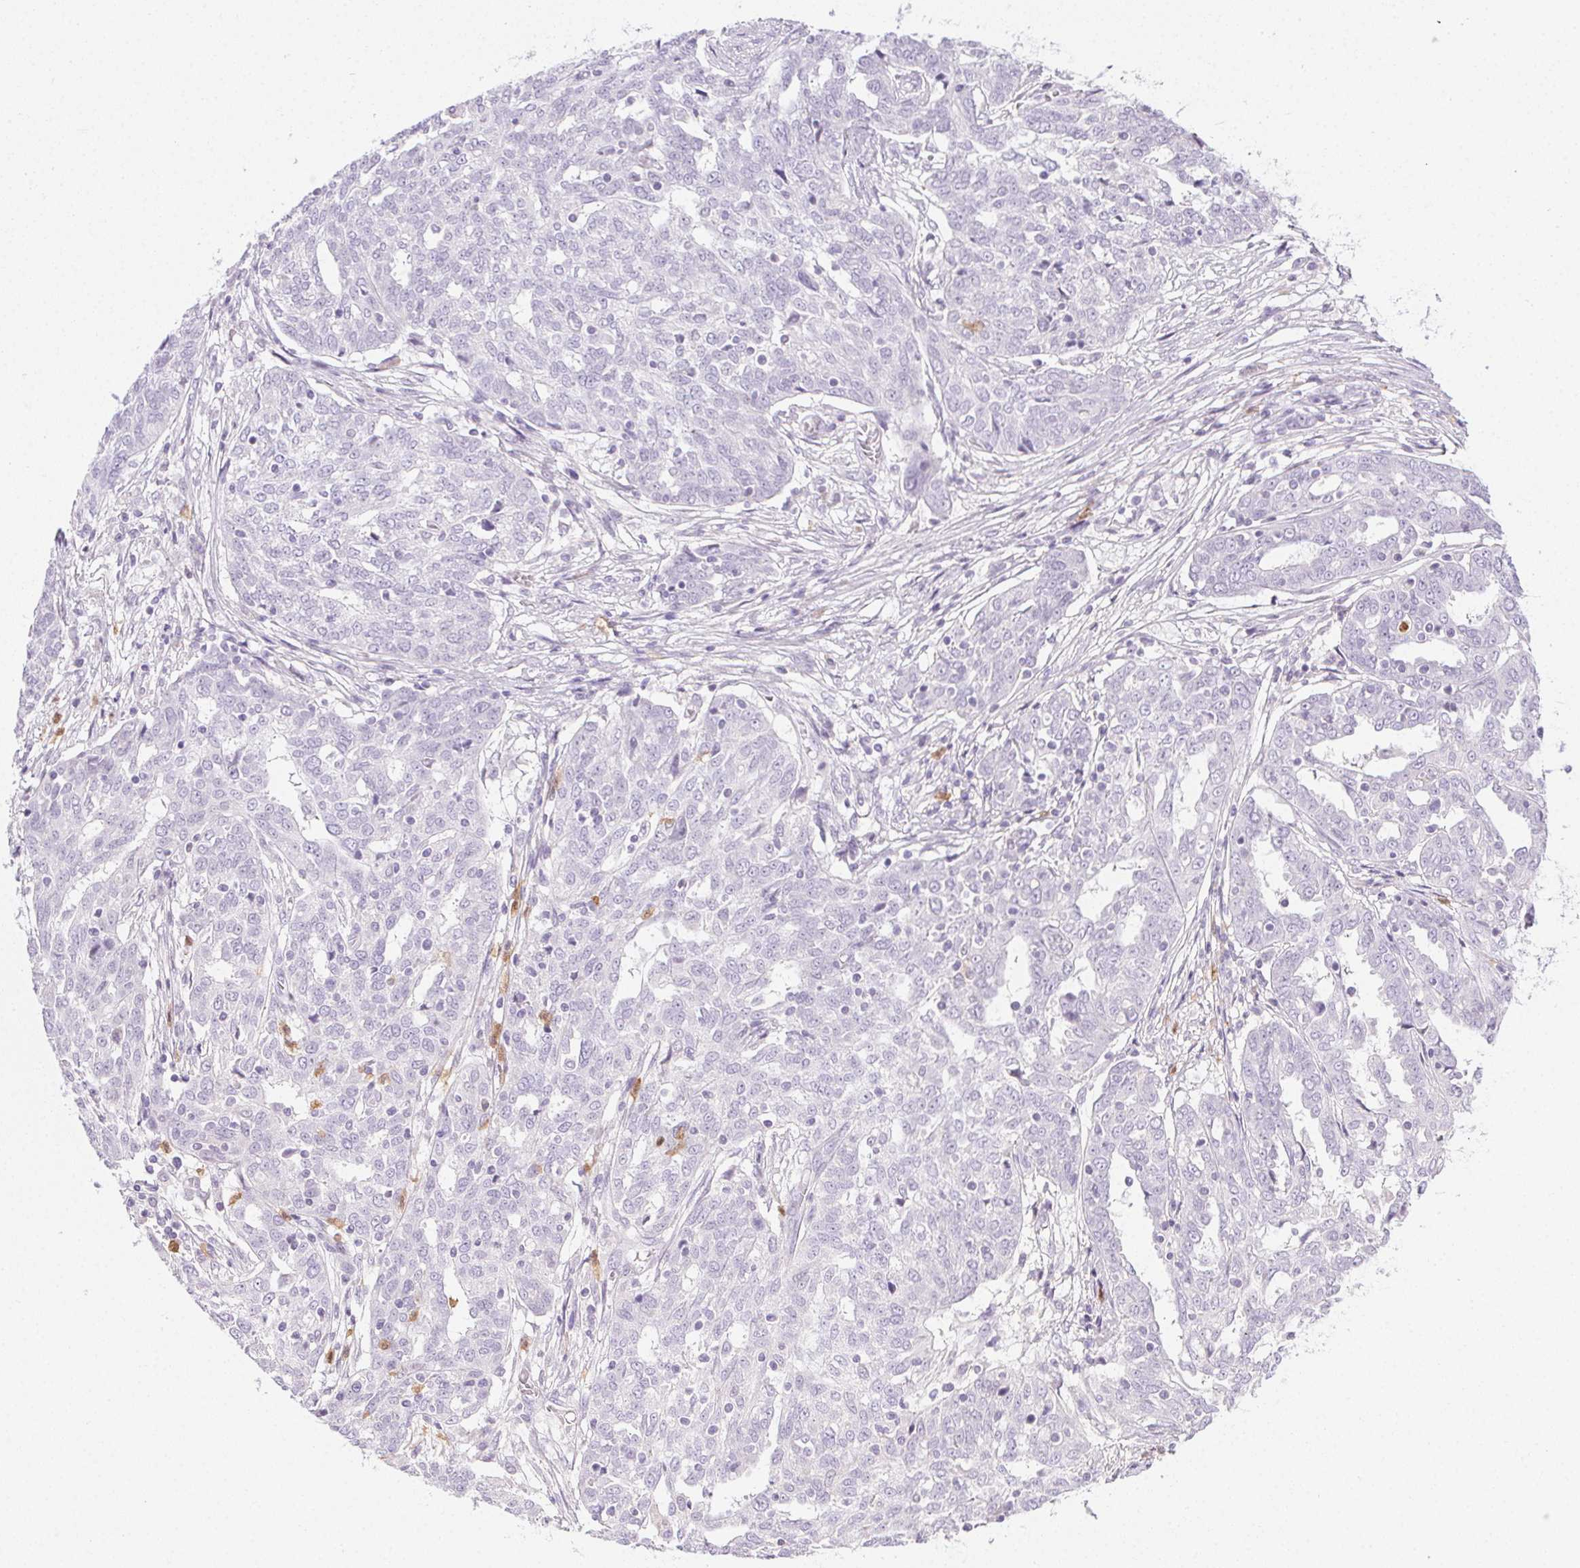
{"staining": {"intensity": "negative", "quantity": "none", "location": "none"}, "tissue": "ovarian cancer", "cell_type": "Tumor cells", "image_type": "cancer", "snomed": [{"axis": "morphology", "description": "Cystadenocarcinoma, serous, NOS"}, {"axis": "topography", "description": "Ovary"}], "caption": "Tumor cells show no significant positivity in ovarian serous cystadenocarcinoma.", "gene": "TMEM45A", "patient": {"sex": "female", "age": 67}}